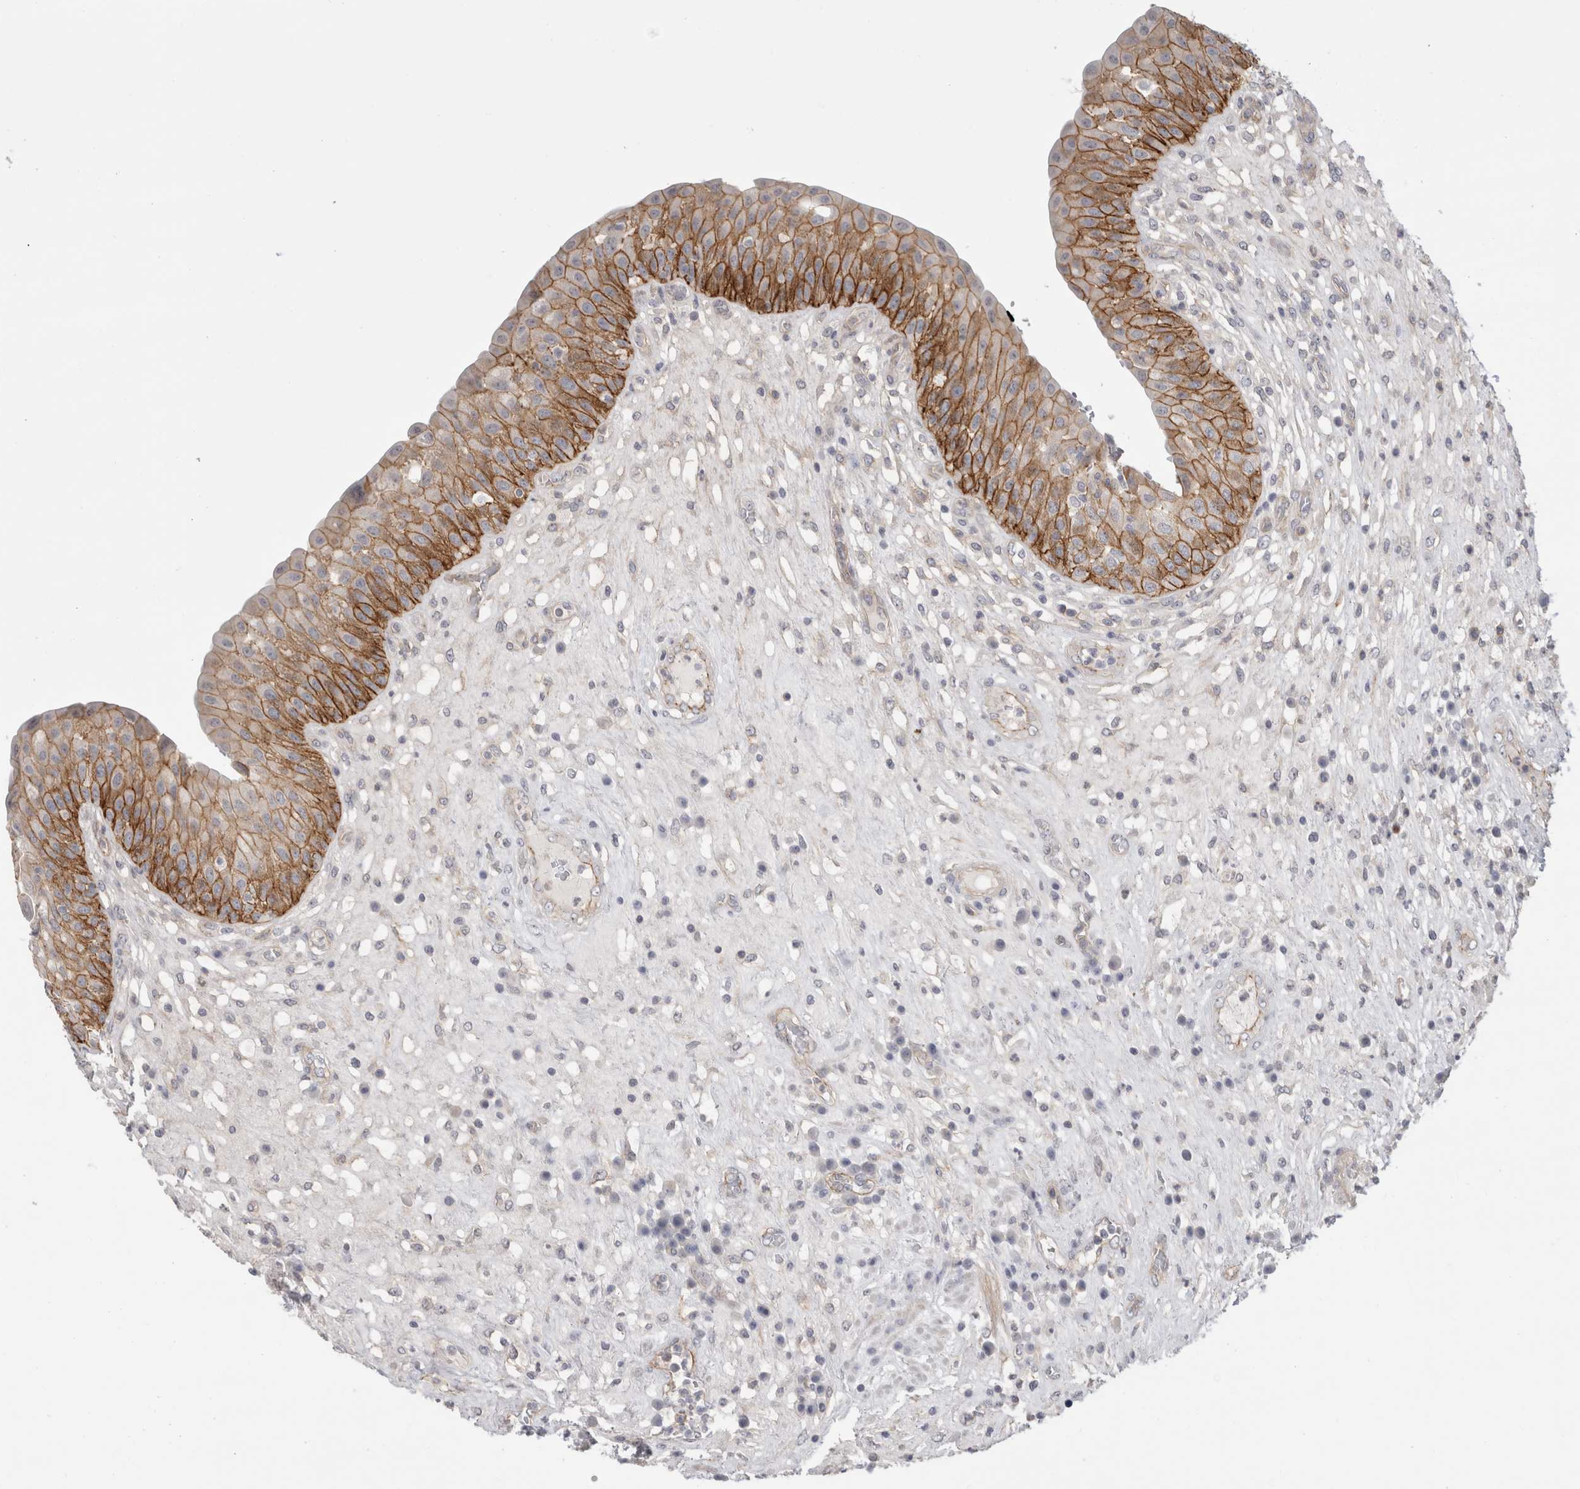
{"staining": {"intensity": "moderate", "quantity": ">75%", "location": "cytoplasmic/membranous"}, "tissue": "urinary bladder", "cell_type": "Urothelial cells", "image_type": "normal", "snomed": [{"axis": "morphology", "description": "Normal tissue, NOS"}, {"axis": "topography", "description": "Urinary bladder"}], "caption": "Urinary bladder stained with DAB immunohistochemistry (IHC) reveals medium levels of moderate cytoplasmic/membranous expression in about >75% of urothelial cells. Immunohistochemistry stains the protein of interest in brown and the nuclei are stained blue.", "gene": "VANGL1", "patient": {"sex": "female", "age": 62}}